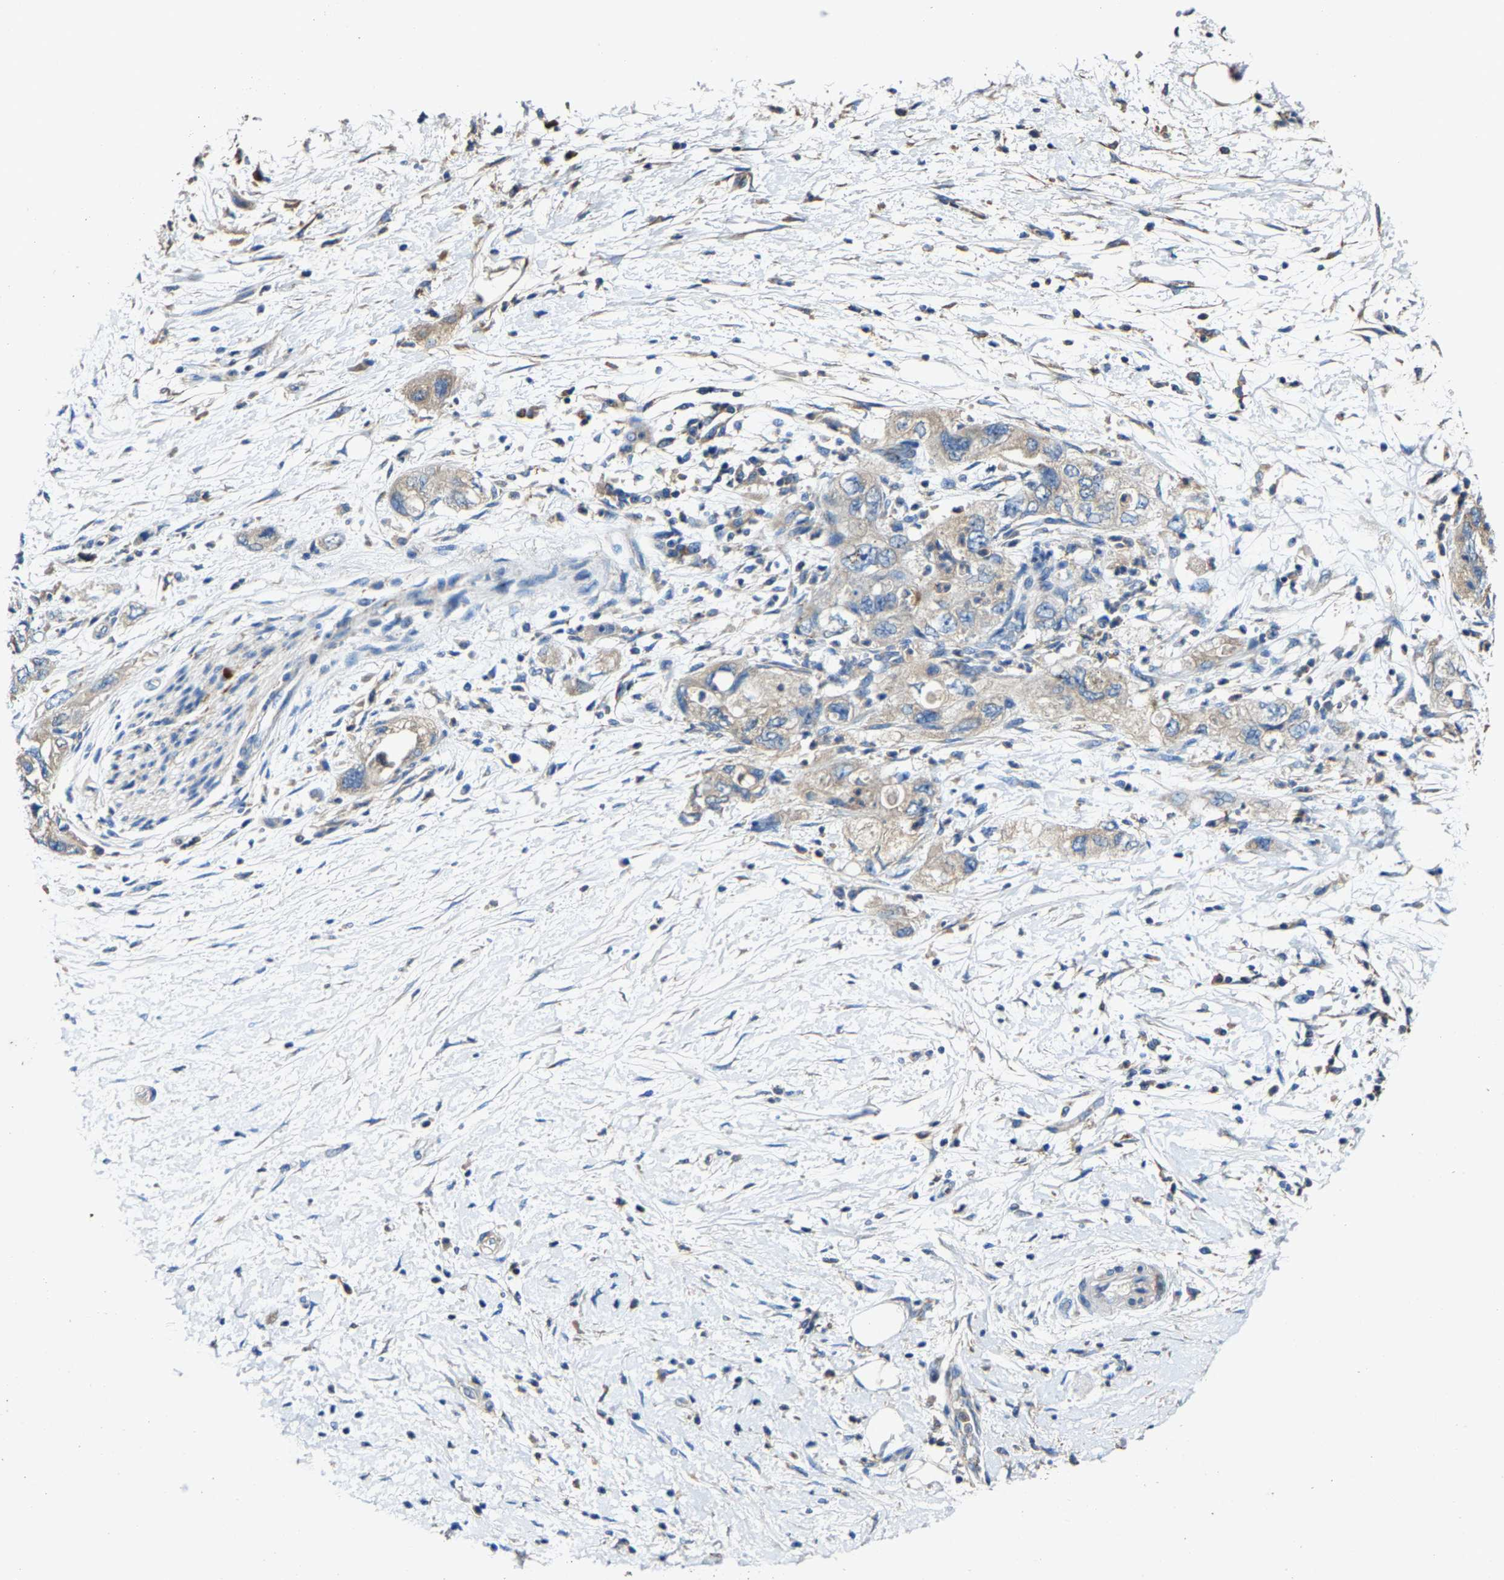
{"staining": {"intensity": "weak", "quantity": "<25%", "location": "cytoplasmic/membranous"}, "tissue": "pancreatic cancer", "cell_type": "Tumor cells", "image_type": "cancer", "snomed": [{"axis": "morphology", "description": "Adenocarcinoma, NOS"}, {"axis": "topography", "description": "Pancreas"}], "caption": "Pancreatic adenocarcinoma was stained to show a protein in brown. There is no significant expression in tumor cells.", "gene": "SLC25A25", "patient": {"sex": "female", "age": 73}}